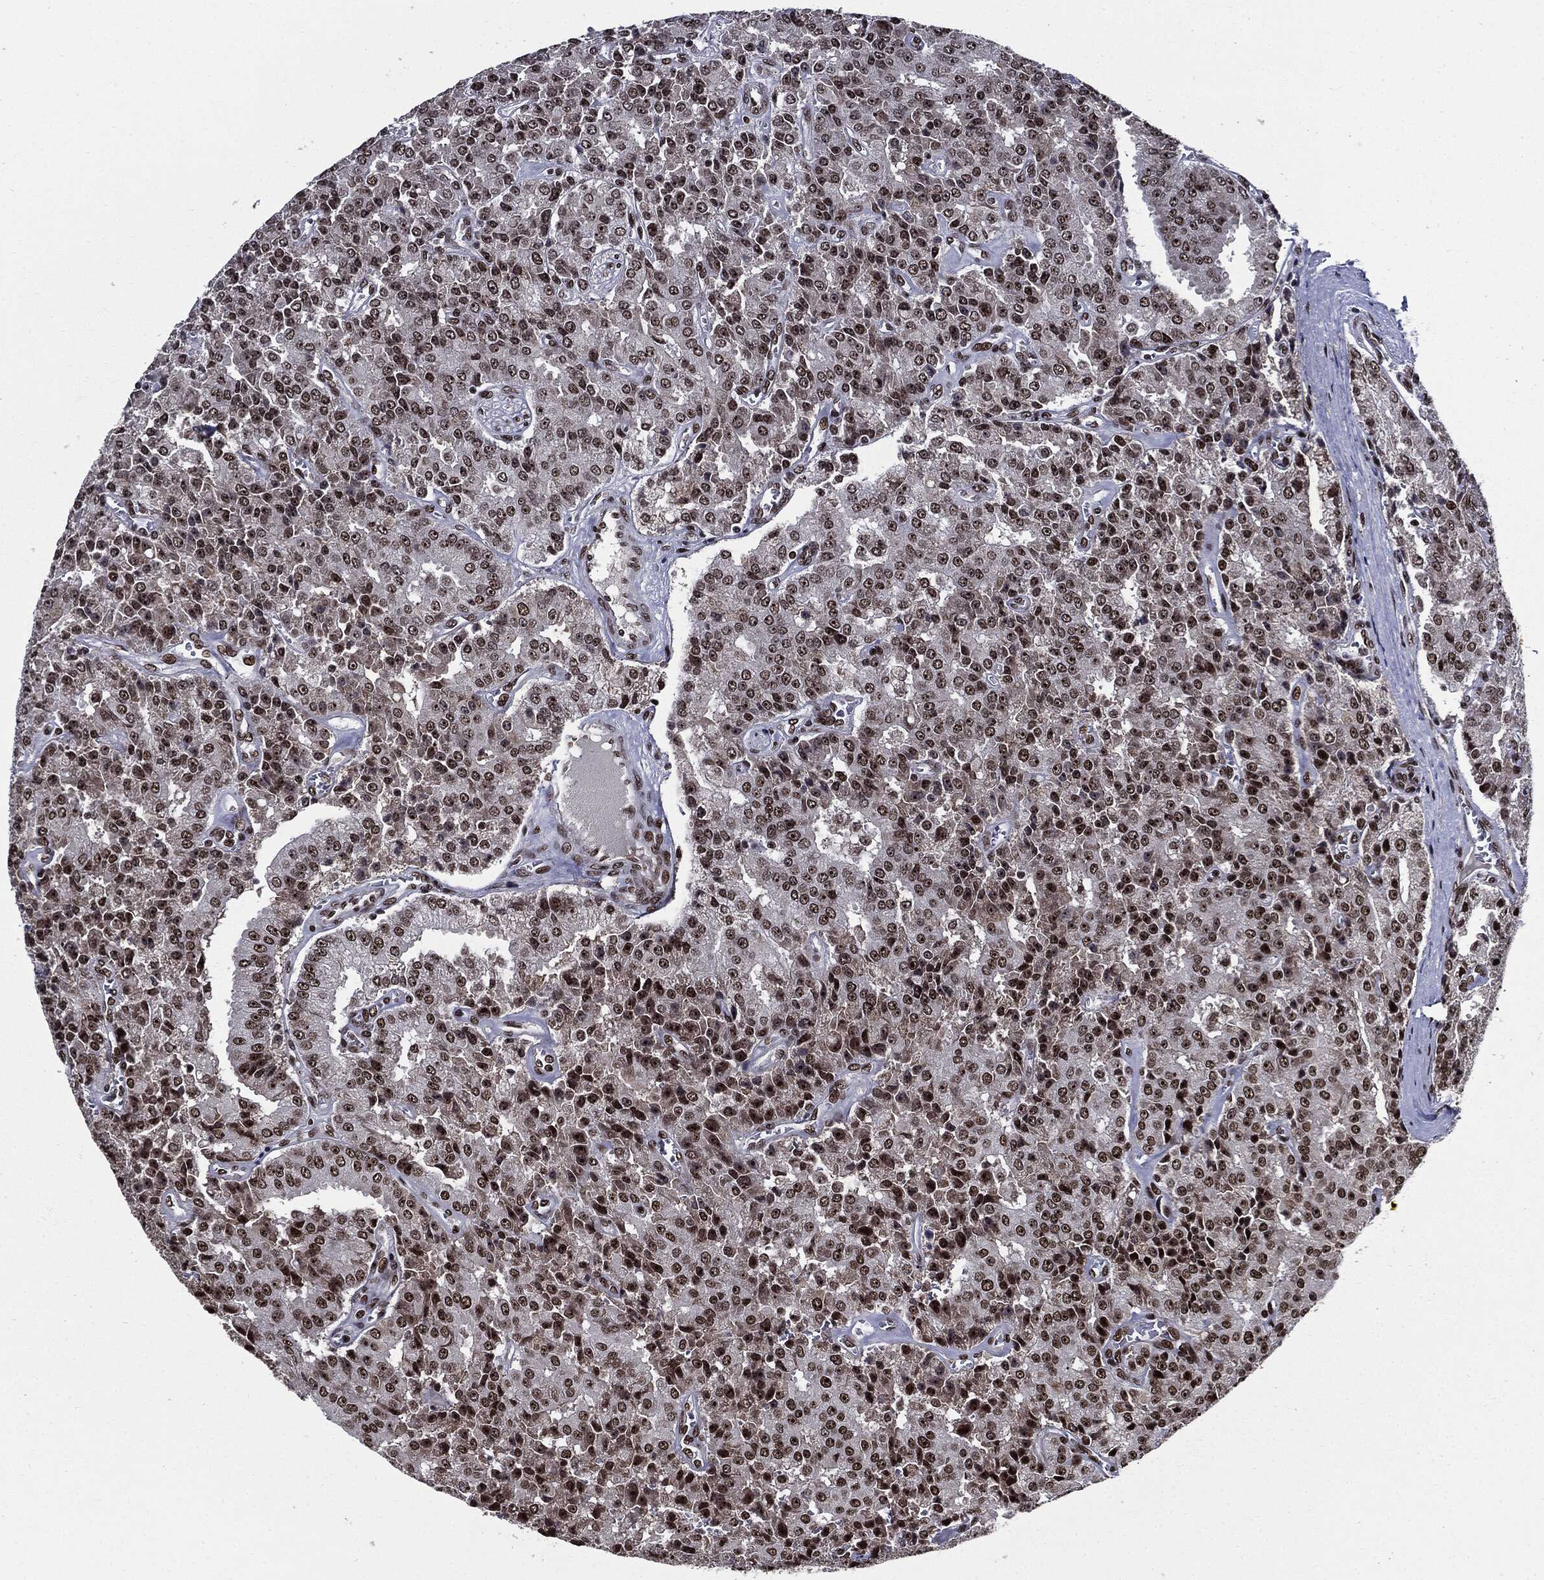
{"staining": {"intensity": "strong", "quantity": "25%-75%", "location": "nuclear"}, "tissue": "prostate cancer", "cell_type": "Tumor cells", "image_type": "cancer", "snomed": [{"axis": "morphology", "description": "Adenocarcinoma, NOS"}, {"axis": "topography", "description": "Prostate and seminal vesicle, NOS"}, {"axis": "topography", "description": "Prostate"}], "caption": "Human prostate cancer stained with a protein marker shows strong staining in tumor cells.", "gene": "ZFP91", "patient": {"sex": "male", "age": 67}}